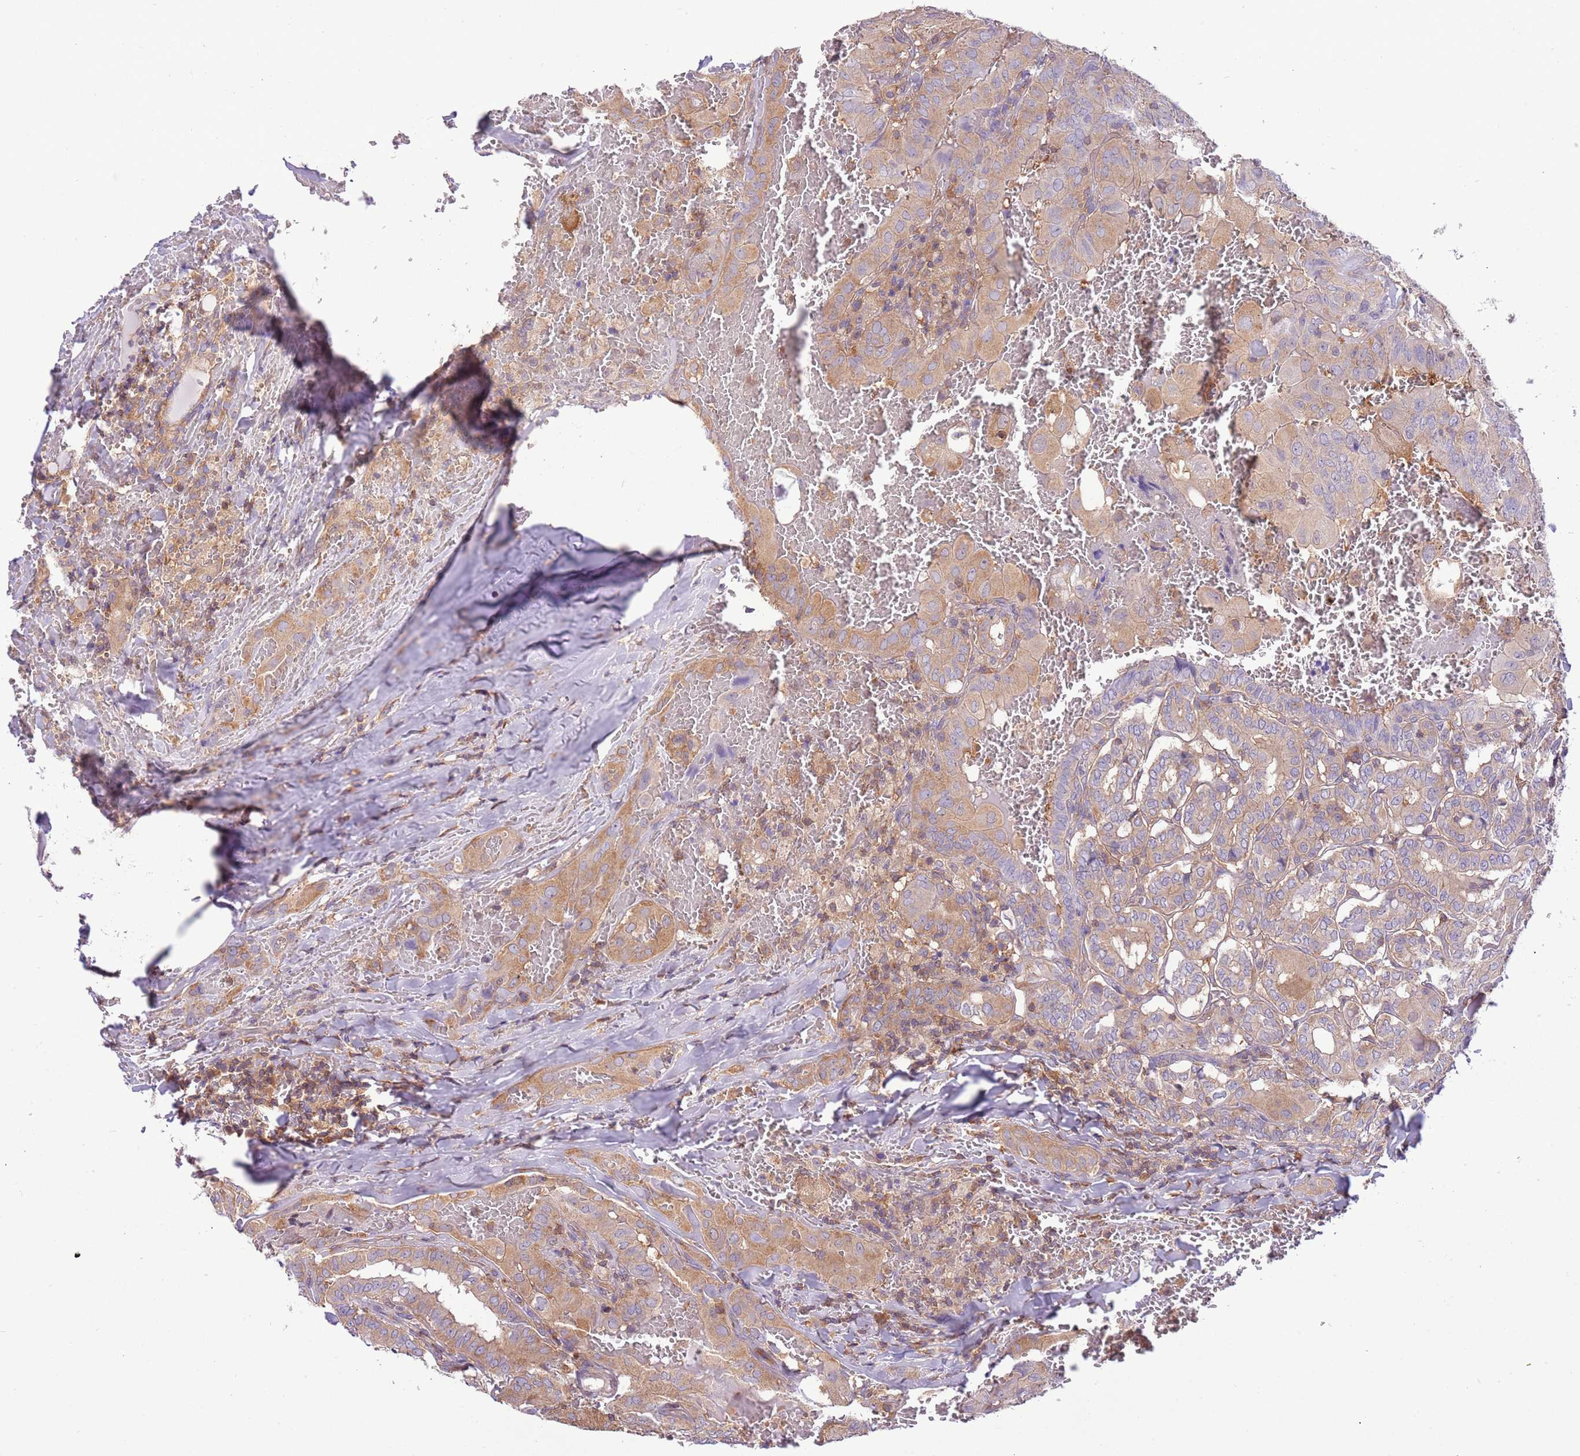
{"staining": {"intensity": "moderate", "quantity": "25%-75%", "location": "cytoplasmic/membranous"}, "tissue": "thyroid cancer", "cell_type": "Tumor cells", "image_type": "cancer", "snomed": [{"axis": "morphology", "description": "Papillary adenocarcinoma, NOS"}, {"axis": "topography", "description": "Thyroid gland"}], "caption": "Immunohistochemistry image of human thyroid cancer stained for a protein (brown), which reveals medium levels of moderate cytoplasmic/membranous positivity in approximately 25%-75% of tumor cells.", "gene": "STIP1", "patient": {"sex": "female", "age": 72}}